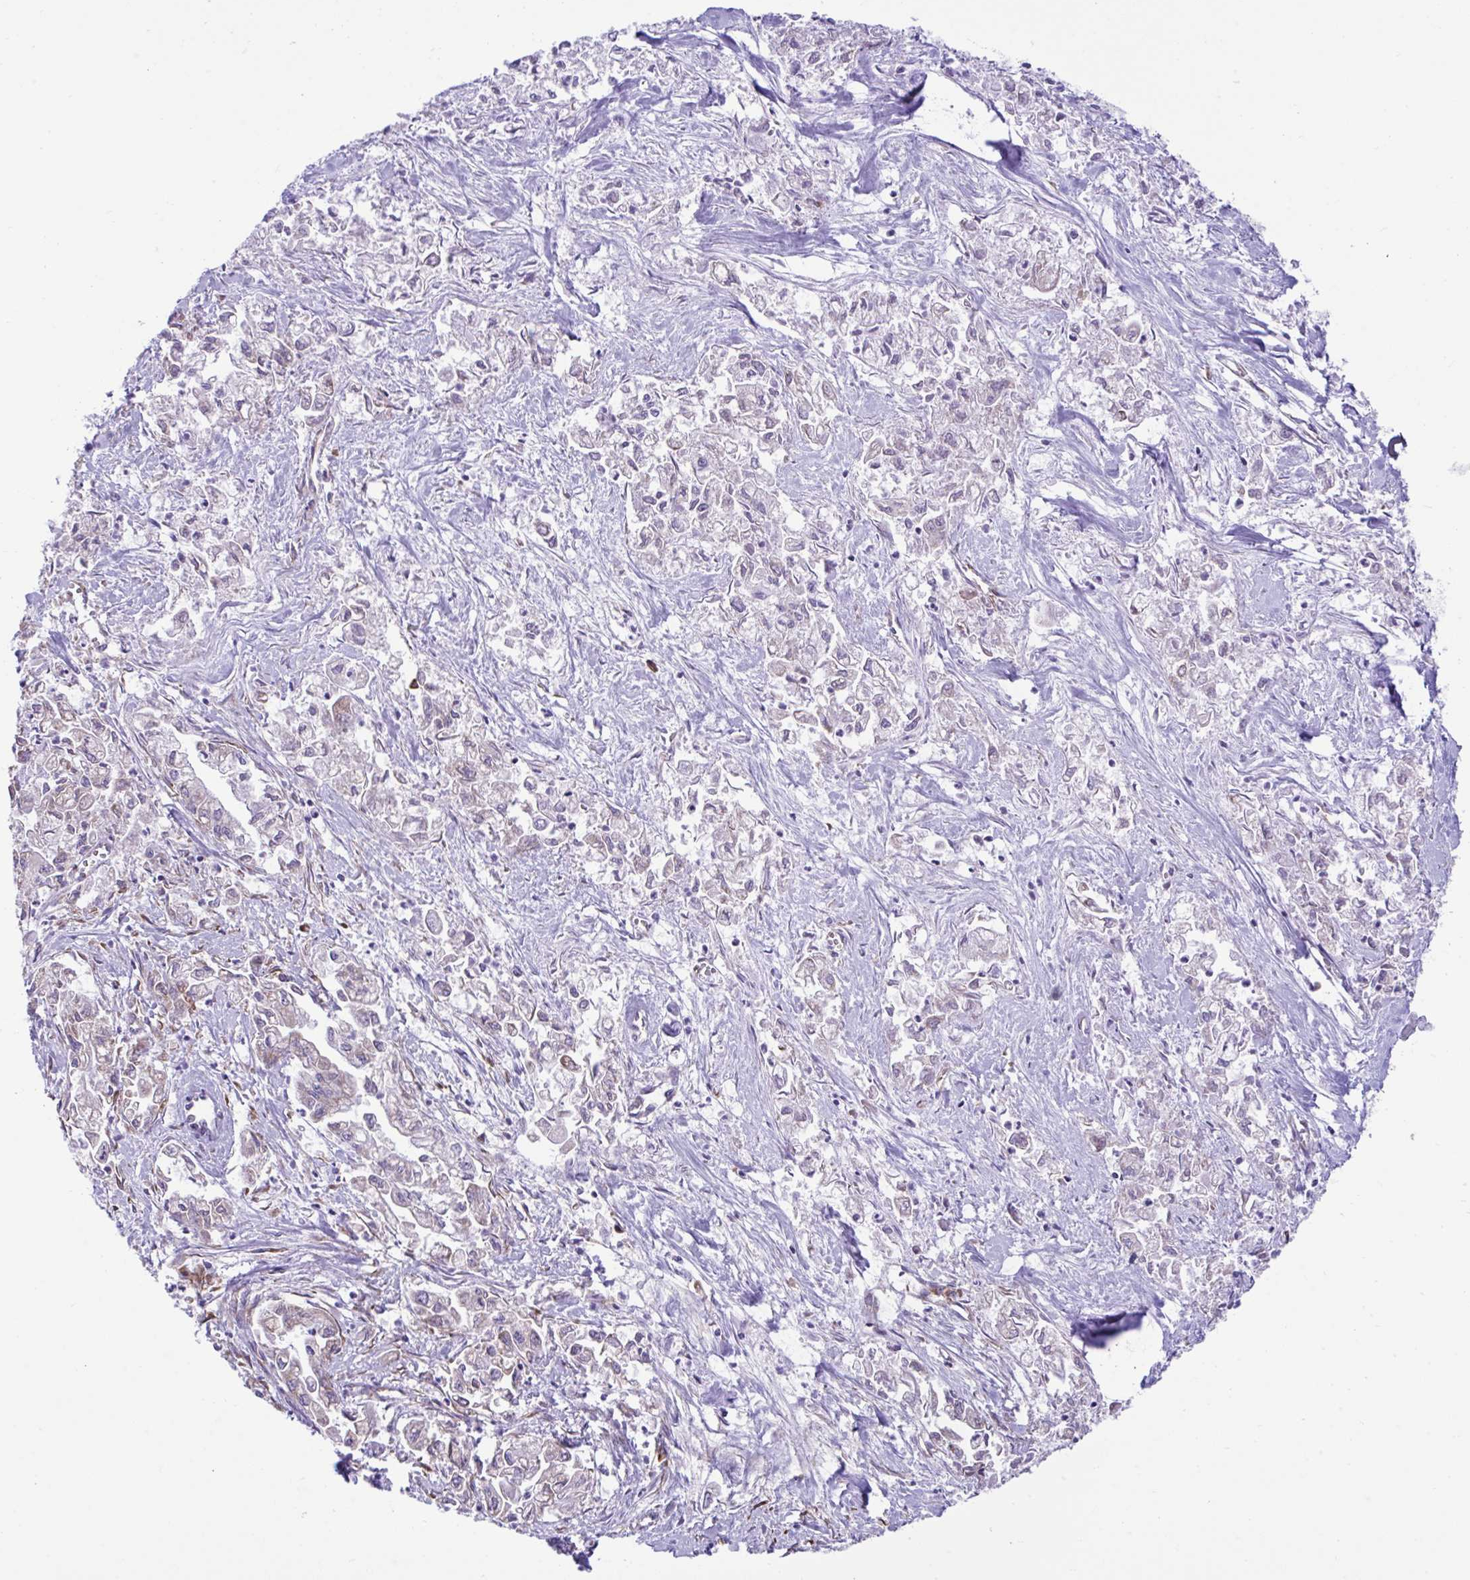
{"staining": {"intensity": "negative", "quantity": "none", "location": "none"}, "tissue": "pancreatic cancer", "cell_type": "Tumor cells", "image_type": "cancer", "snomed": [{"axis": "morphology", "description": "Adenocarcinoma, NOS"}, {"axis": "topography", "description": "Pancreas"}], "caption": "IHC histopathology image of neoplastic tissue: pancreatic cancer (adenocarcinoma) stained with DAB (3,3'-diaminobenzidine) reveals no significant protein expression in tumor cells. (Immunohistochemistry (ihc), brightfield microscopy, high magnification).", "gene": "RPL7", "patient": {"sex": "male", "age": 72}}